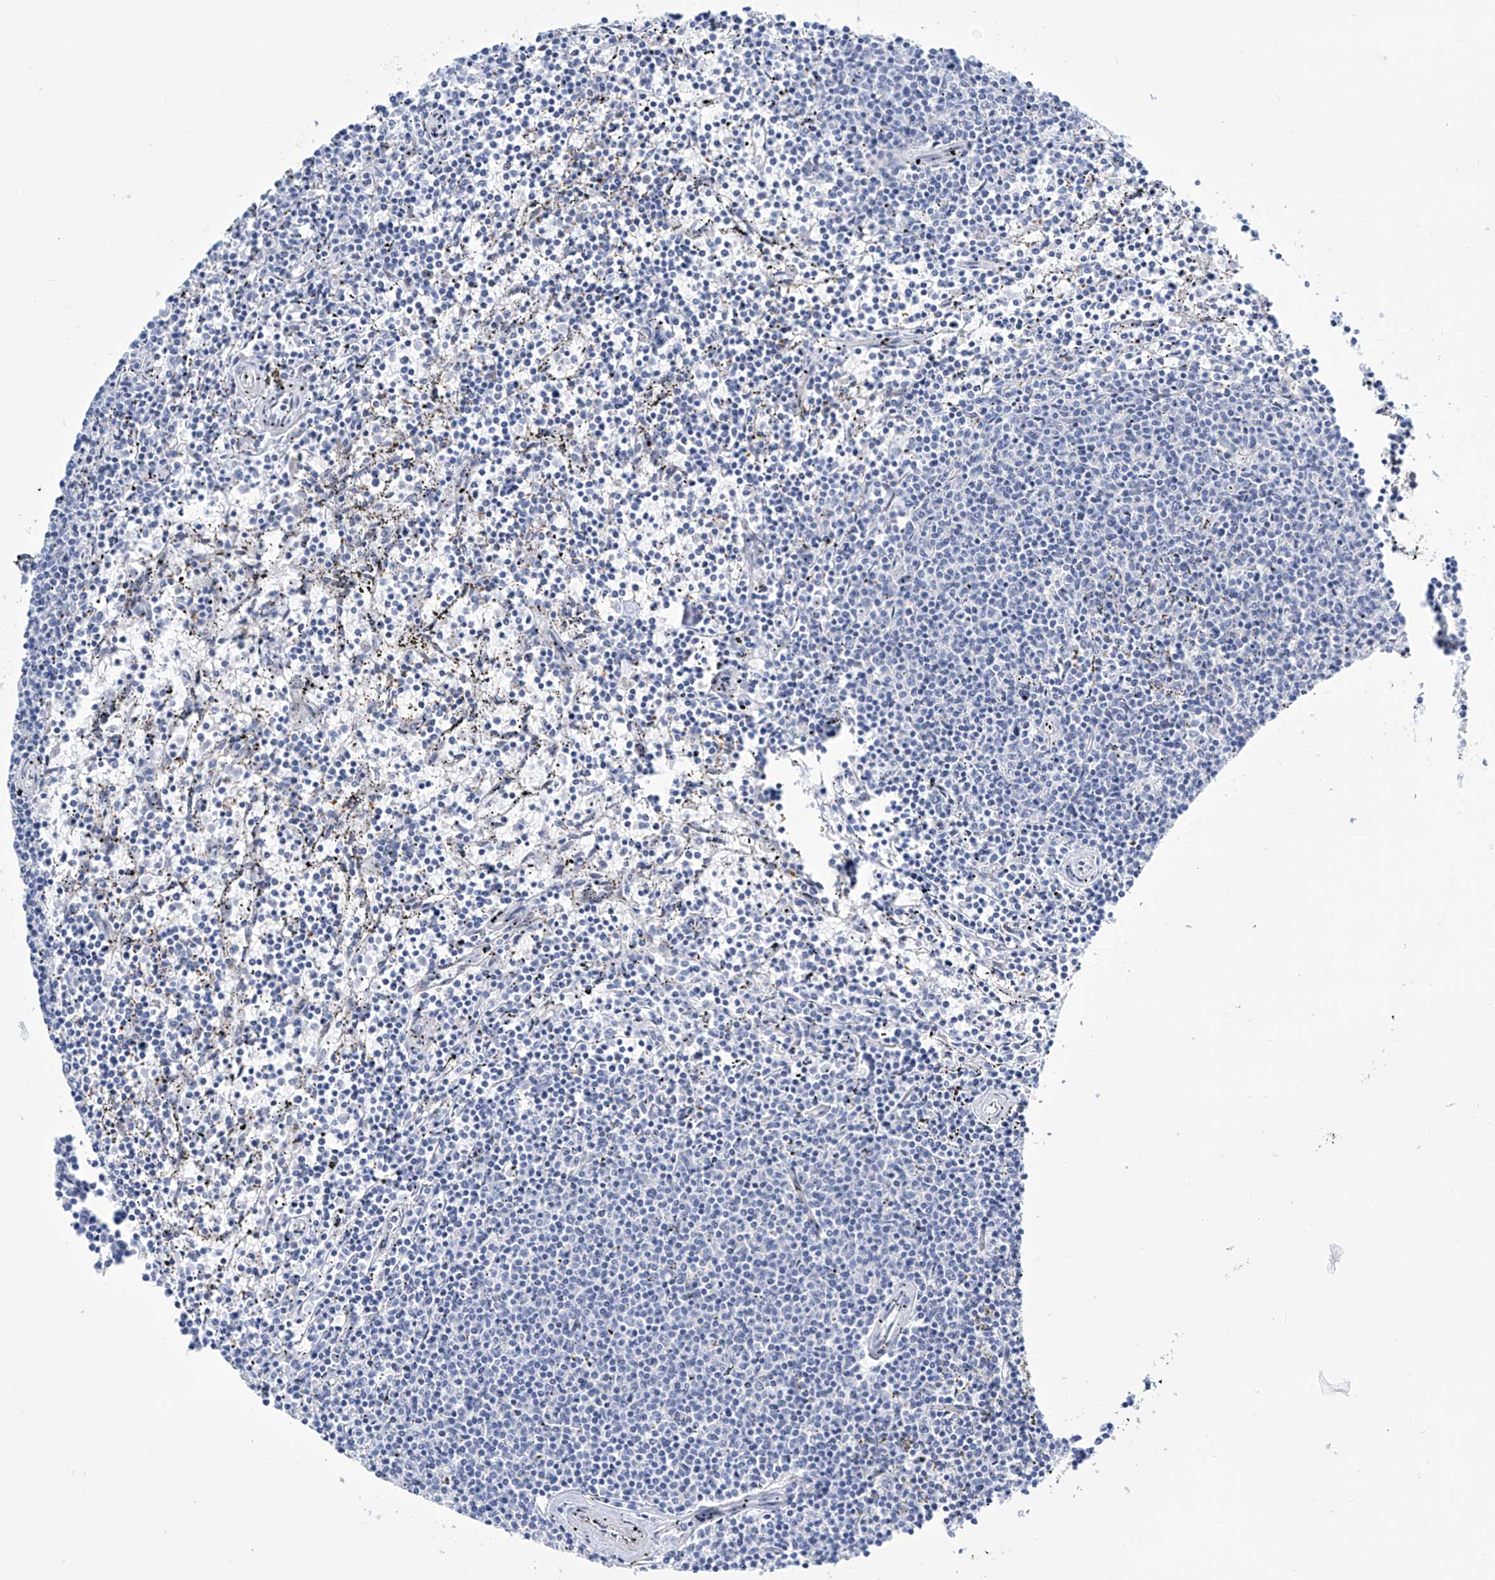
{"staining": {"intensity": "negative", "quantity": "none", "location": "none"}, "tissue": "lymphoma", "cell_type": "Tumor cells", "image_type": "cancer", "snomed": [{"axis": "morphology", "description": "Malignant lymphoma, non-Hodgkin's type, Low grade"}, {"axis": "topography", "description": "Spleen"}], "caption": "DAB immunohistochemical staining of malignant lymphoma, non-Hodgkin's type (low-grade) demonstrates no significant staining in tumor cells.", "gene": "TRIM60", "patient": {"sex": "female", "age": 50}}